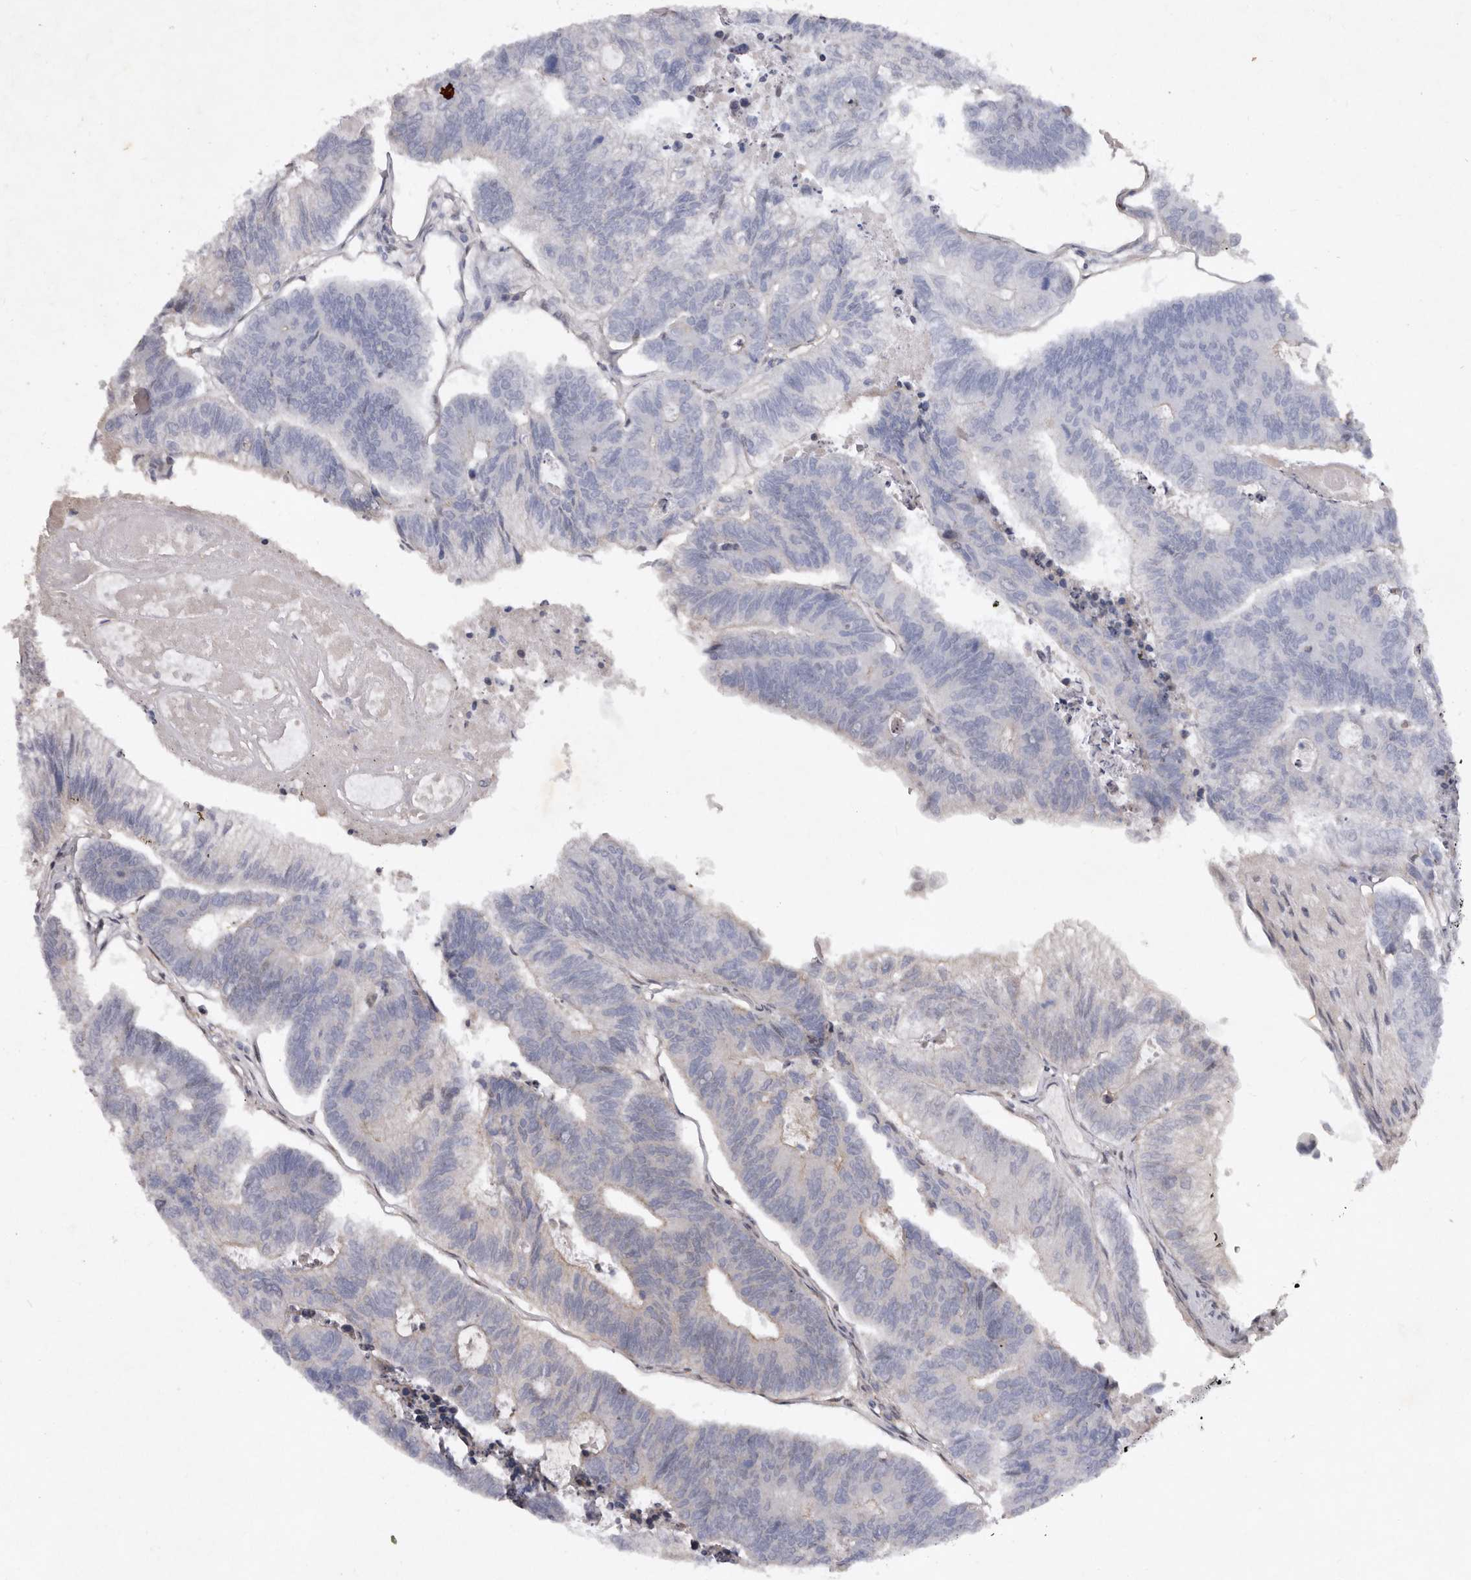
{"staining": {"intensity": "negative", "quantity": "none", "location": "none"}, "tissue": "colorectal cancer", "cell_type": "Tumor cells", "image_type": "cancer", "snomed": [{"axis": "morphology", "description": "Adenocarcinoma, NOS"}, {"axis": "topography", "description": "Colon"}], "caption": "Photomicrograph shows no significant protein positivity in tumor cells of adenocarcinoma (colorectal).", "gene": "ABL1", "patient": {"sex": "female", "age": 67}}